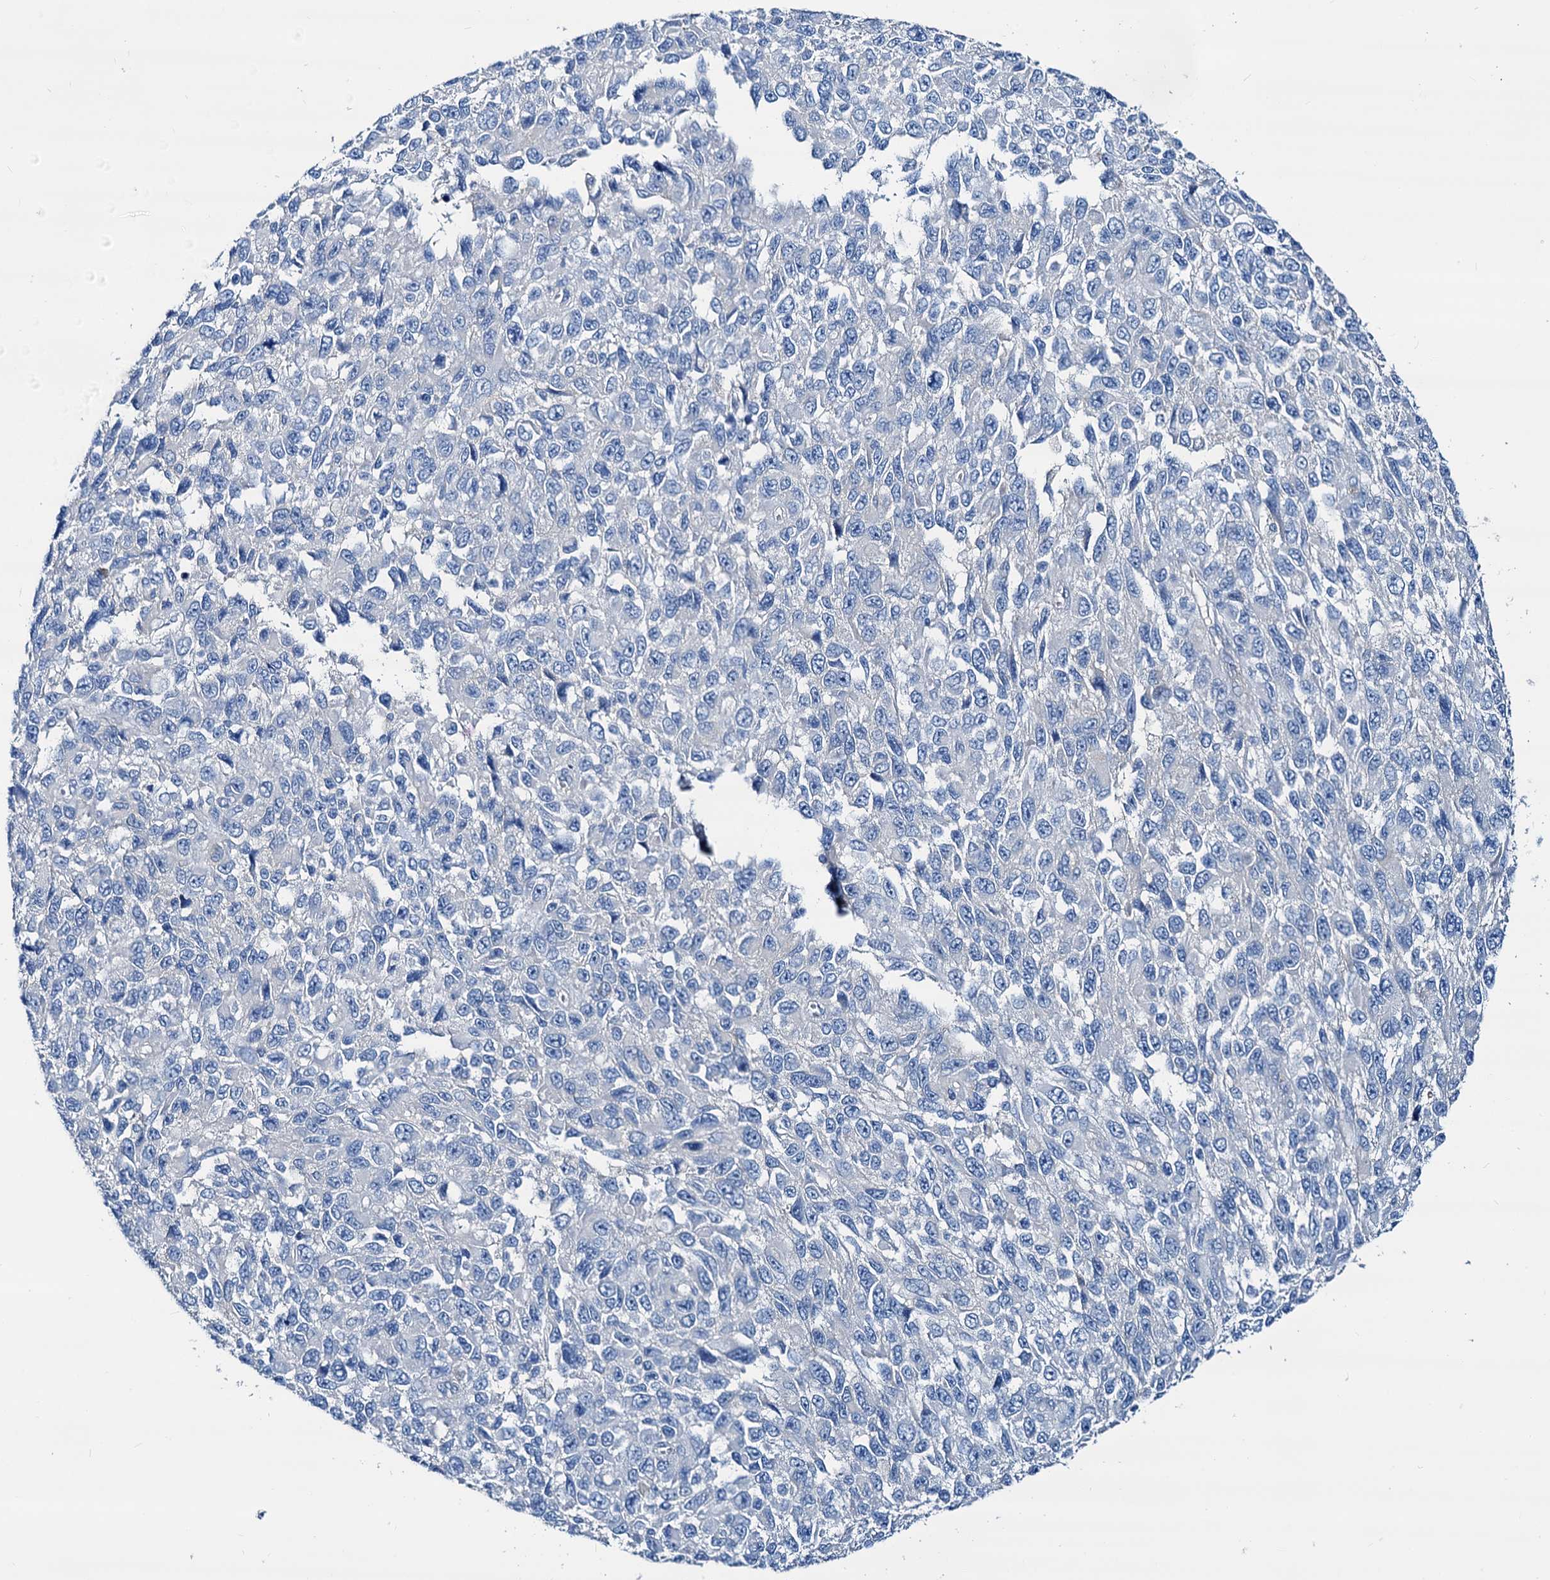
{"staining": {"intensity": "negative", "quantity": "none", "location": "none"}, "tissue": "melanoma", "cell_type": "Tumor cells", "image_type": "cancer", "snomed": [{"axis": "morphology", "description": "Normal tissue, NOS"}, {"axis": "morphology", "description": "Malignant melanoma, NOS"}, {"axis": "topography", "description": "Skin"}], "caption": "Immunohistochemistry (IHC) photomicrograph of neoplastic tissue: human malignant melanoma stained with DAB (3,3'-diaminobenzidine) exhibits no significant protein expression in tumor cells.", "gene": "DYDC2", "patient": {"sex": "female", "age": 96}}